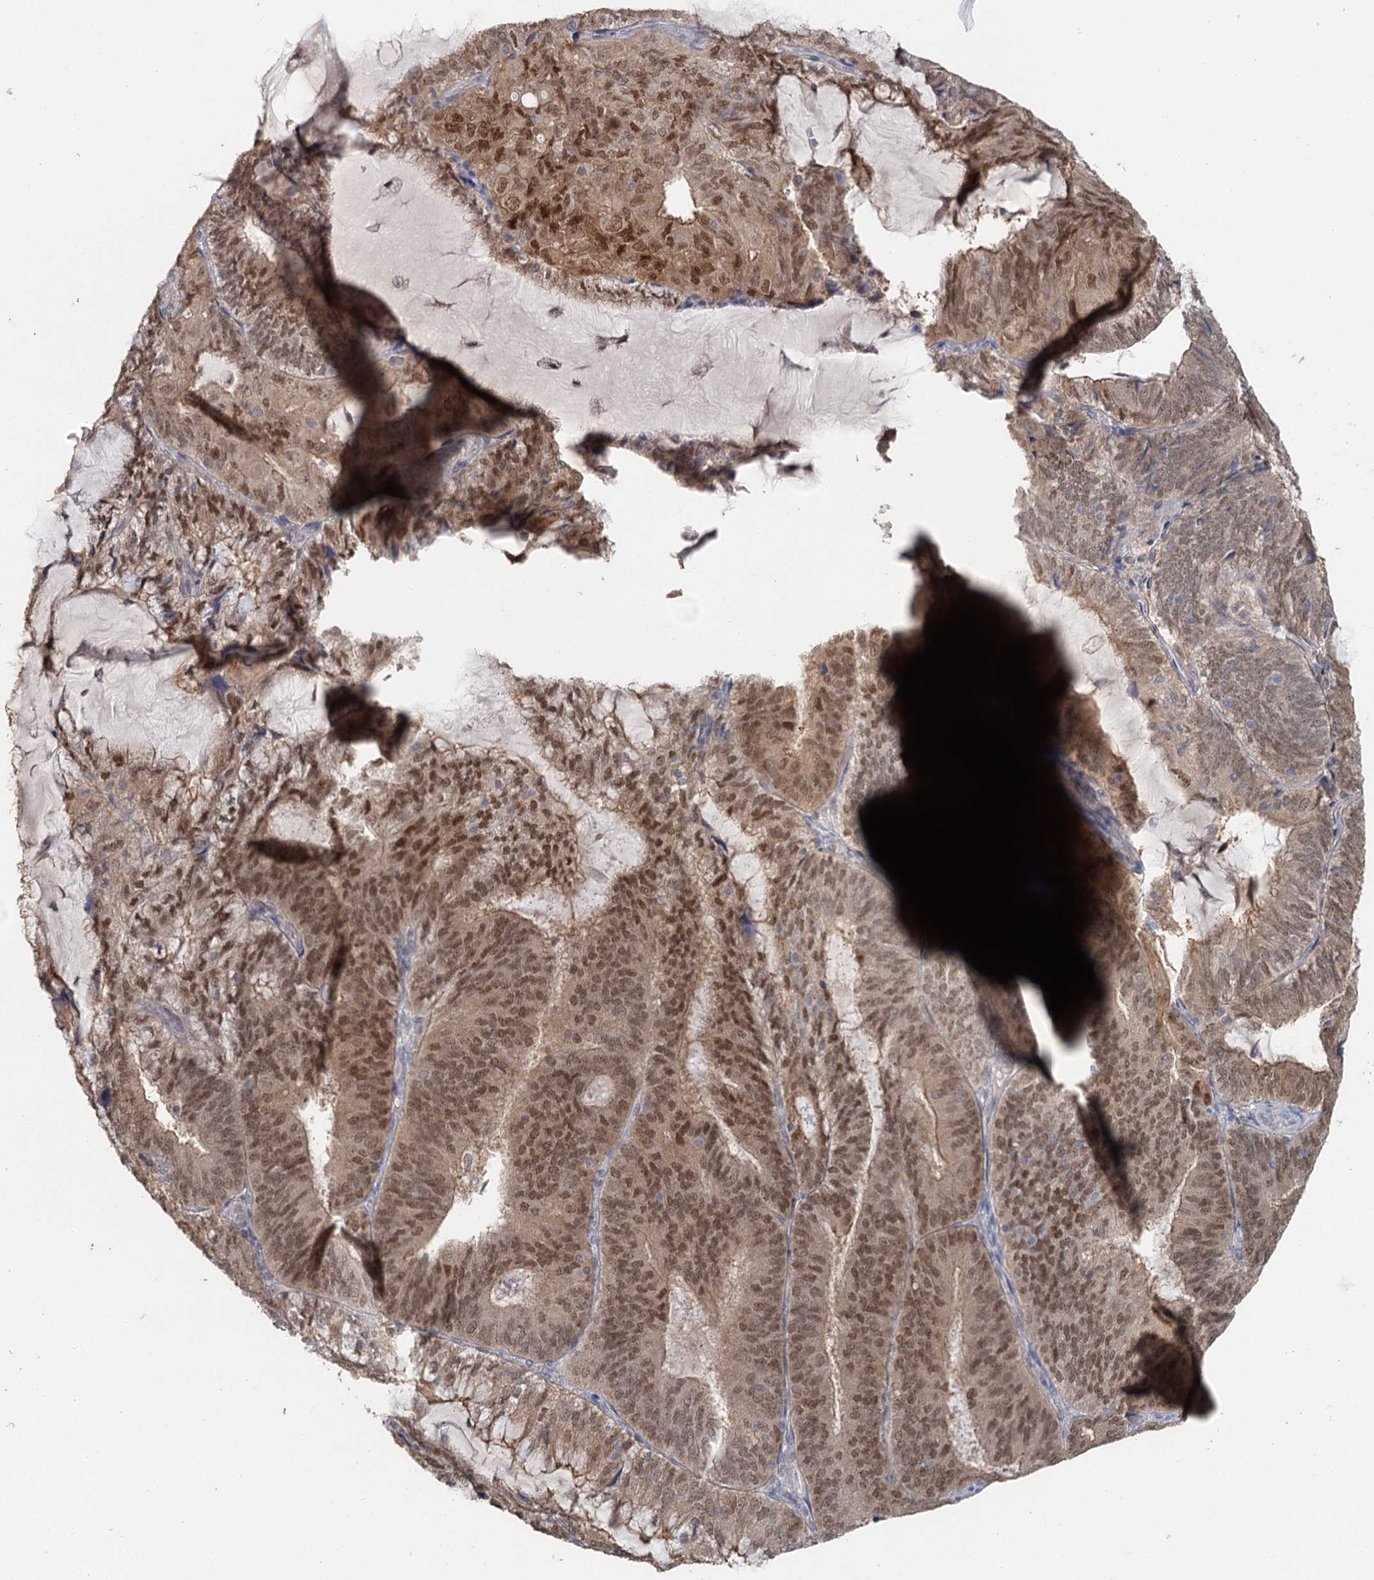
{"staining": {"intensity": "moderate", "quantity": ">75%", "location": "nuclear"}, "tissue": "endometrial cancer", "cell_type": "Tumor cells", "image_type": "cancer", "snomed": [{"axis": "morphology", "description": "Adenocarcinoma, NOS"}, {"axis": "topography", "description": "Endometrium"}], "caption": "Endometrial cancer stained with immunohistochemistry exhibits moderate nuclear staining in about >75% of tumor cells. Using DAB (3,3'-diaminobenzidine) (brown) and hematoxylin (blue) stains, captured at high magnification using brightfield microscopy.", "gene": "ADK", "patient": {"sex": "female", "age": 81}}